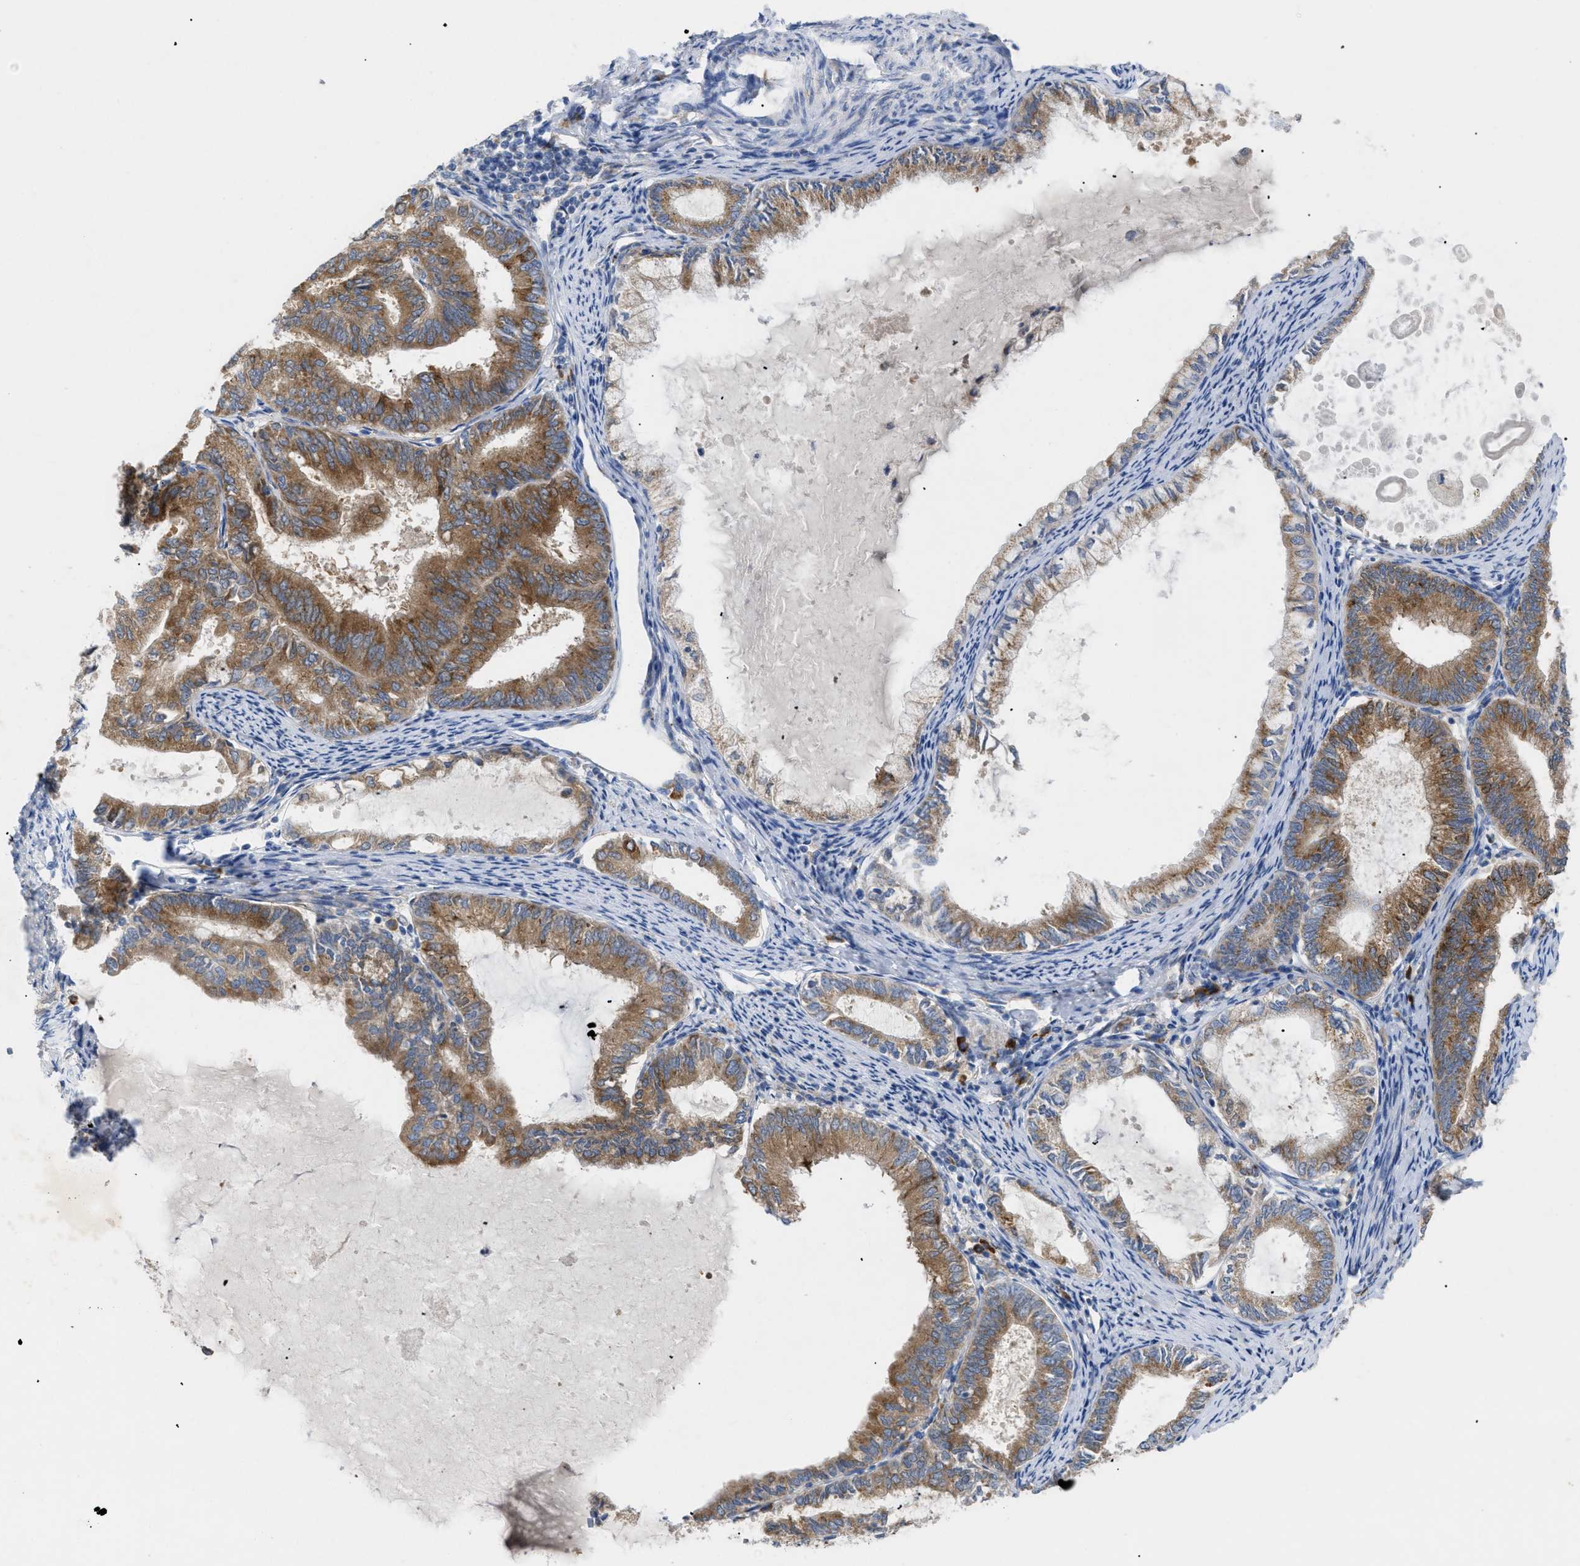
{"staining": {"intensity": "moderate", "quantity": ">75%", "location": "cytoplasmic/membranous"}, "tissue": "endometrial cancer", "cell_type": "Tumor cells", "image_type": "cancer", "snomed": [{"axis": "morphology", "description": "Adenocarcinoma, NOS"}, {"axis": "topography", "description": "Endometrium"}], "caption": "The image shows immunohistochemical staining of adenocarcinoma (endometrial). There is moderate cytoplasmic/membranous staining is seen in approximately >75% of tumor cells.", "gene": "SLC50A1", "patient": {"sex": "female", "age": 86}}